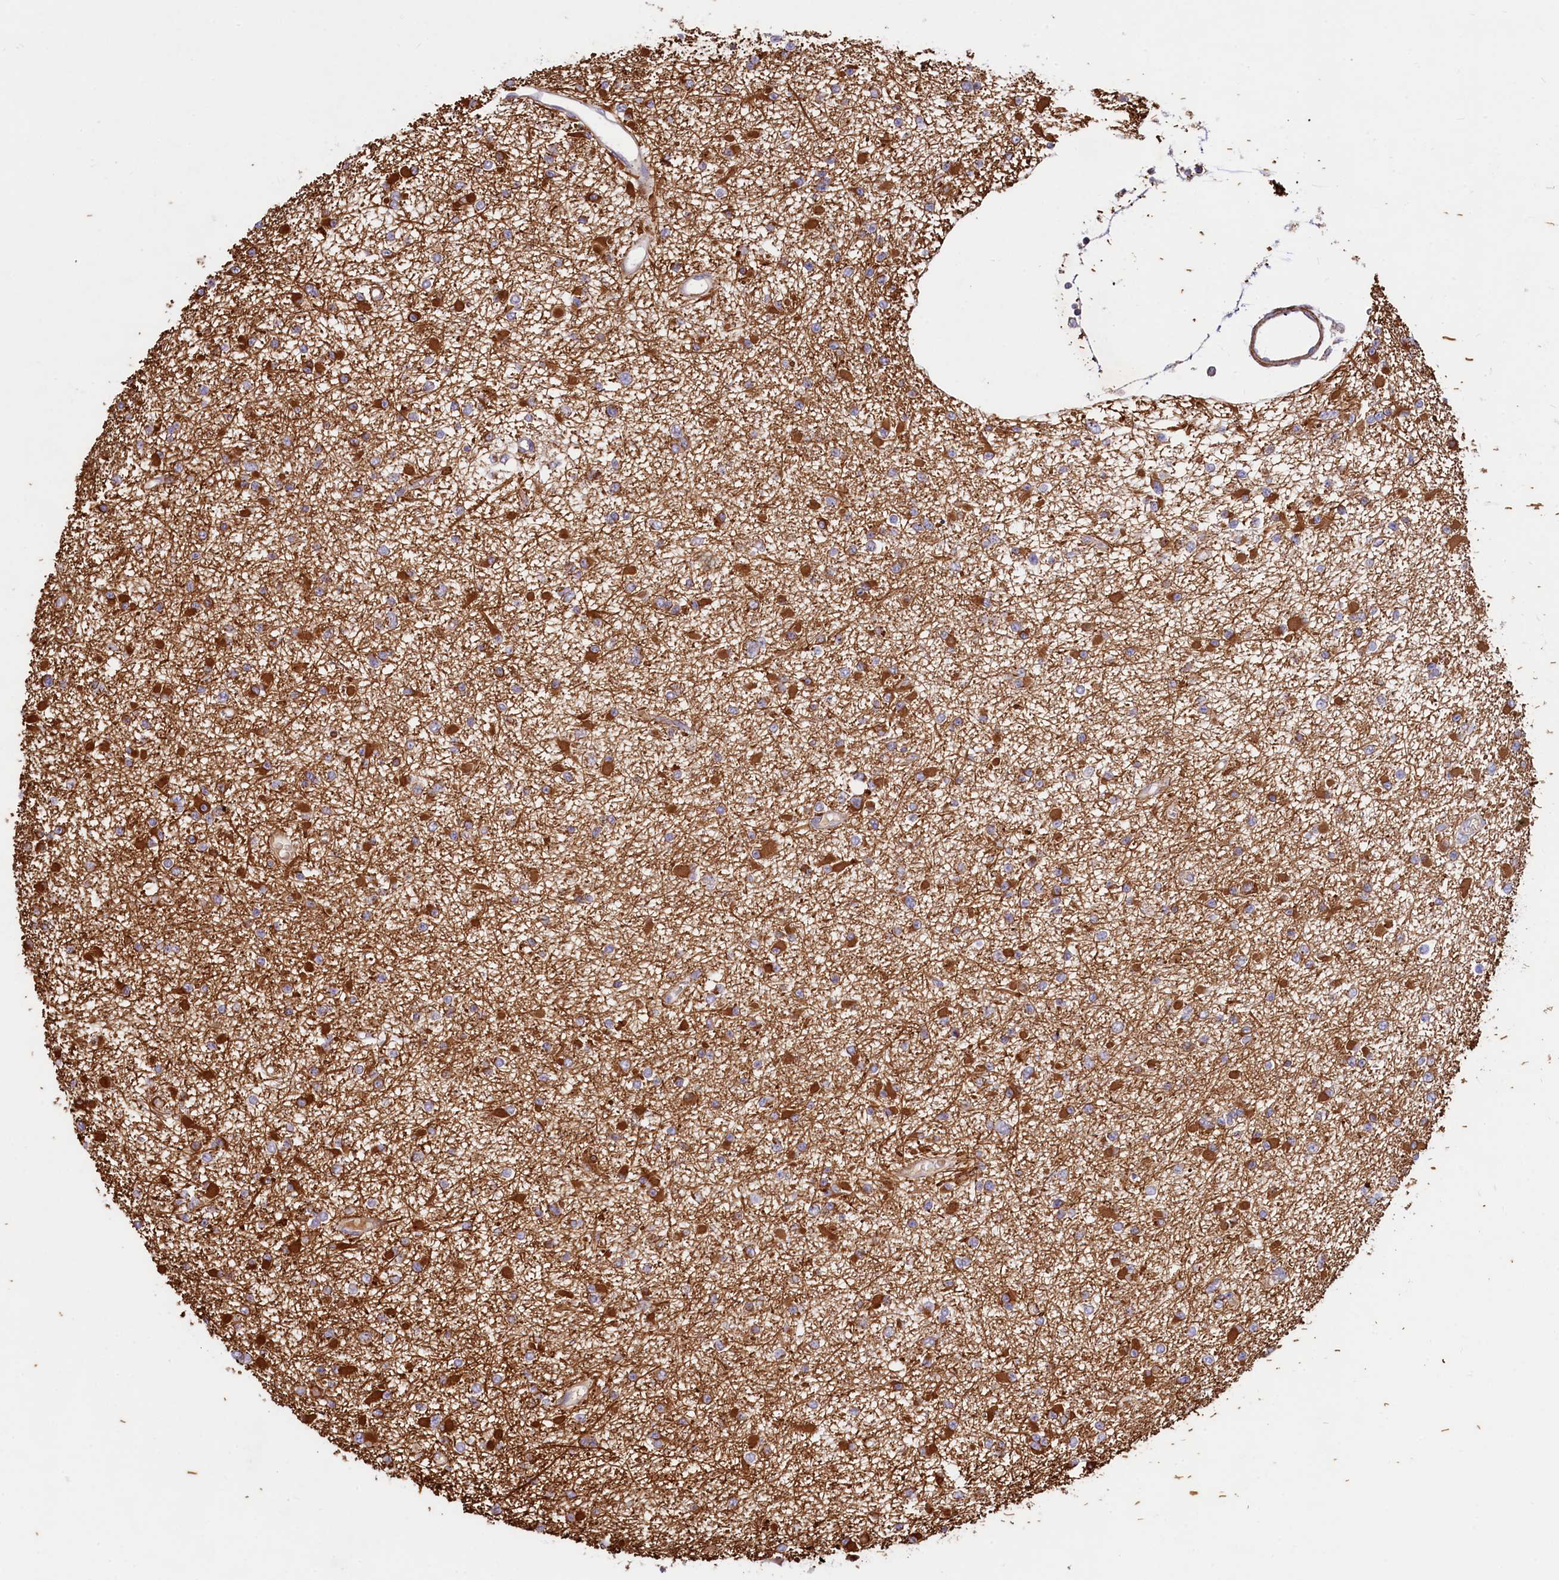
{"staining": {"intensity": "strong", "quantity": ">75%", "location": "cytoplasmic/membranous"}, "tissue": "glioma", "cell_type": "Tumor cells", "image_type": "cancer", "snomed": [{"axis": "morphology", "description": "Glioma, malignant, Low grade"}, {"axis": "topography", "description": "Brain"}], "caption": "Immunohistochemistry of human malignant glioma (low-grade) demonstrates high levels of strong cytoplasmic/membranous positivity in about >75% of tumor cells.", "gene": "CIAO3", "patient": {"sex": "female", "age": 22}}